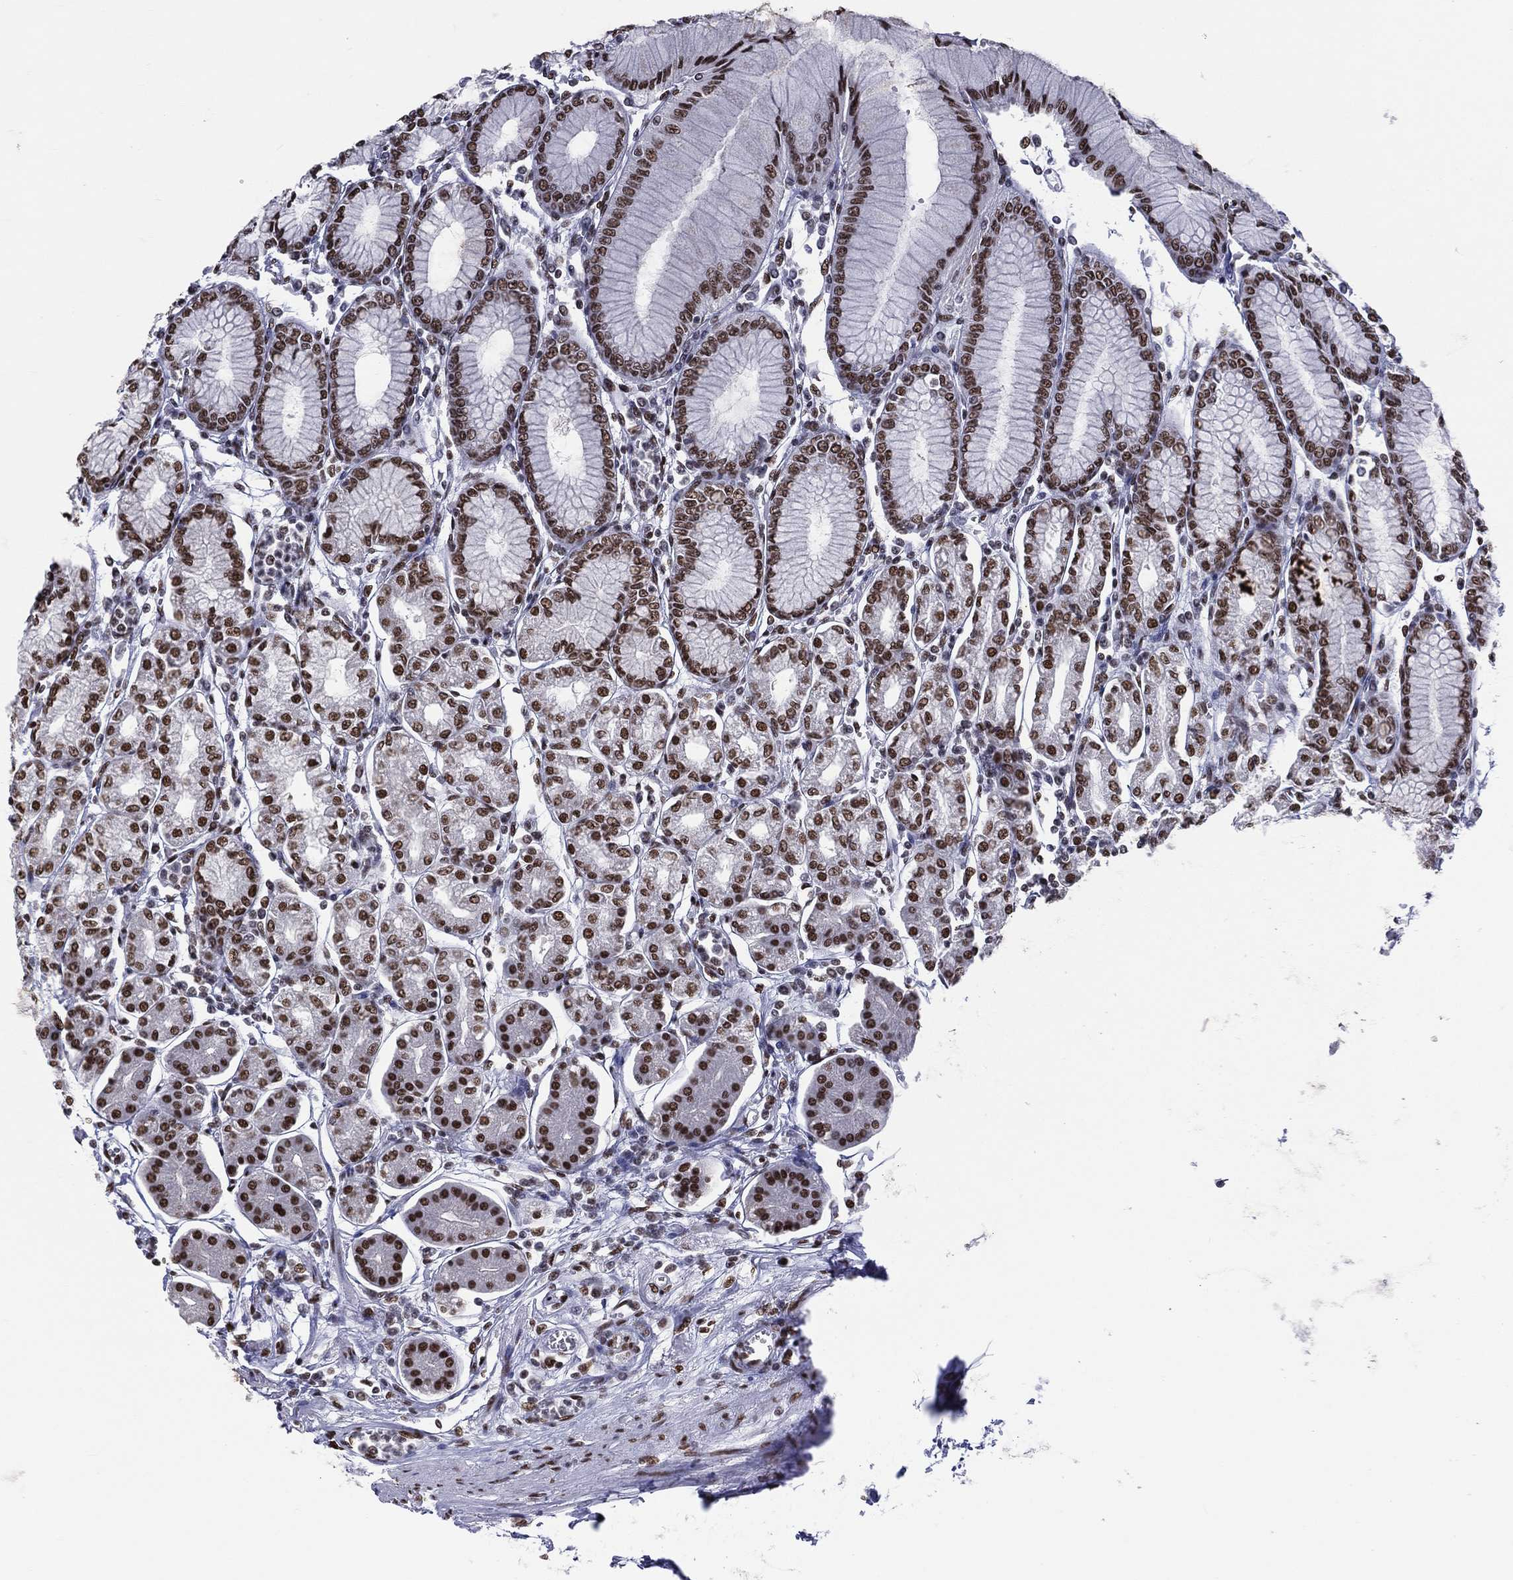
{"staining": {"intensity": "strong", "quantity": ">75%", "location": "nuclear"}, "tissue": "stomach", "cell_type": "Glandular cells", "image_type": "normal", "snomed": [{"axis": "morphology", "description": "Normal tissue, NOS"}, {"axis": "topography", "description": "Skeletal muscle"}, {"axis": "topography", "description": "Stomach"}], "caption": "Immunohistochemical staining of benign stomach shows >75% levels of strong nuclear protein positivity in about >75% of glandular cells. The staining was performed using DAB (3,3'-diaminobenzidine), with brown indicating positive protein expression. Nuclei are stained blue with hematoxylin.", "gene": "ZNF7", "patient": {"sex": "female", "age": 57}}